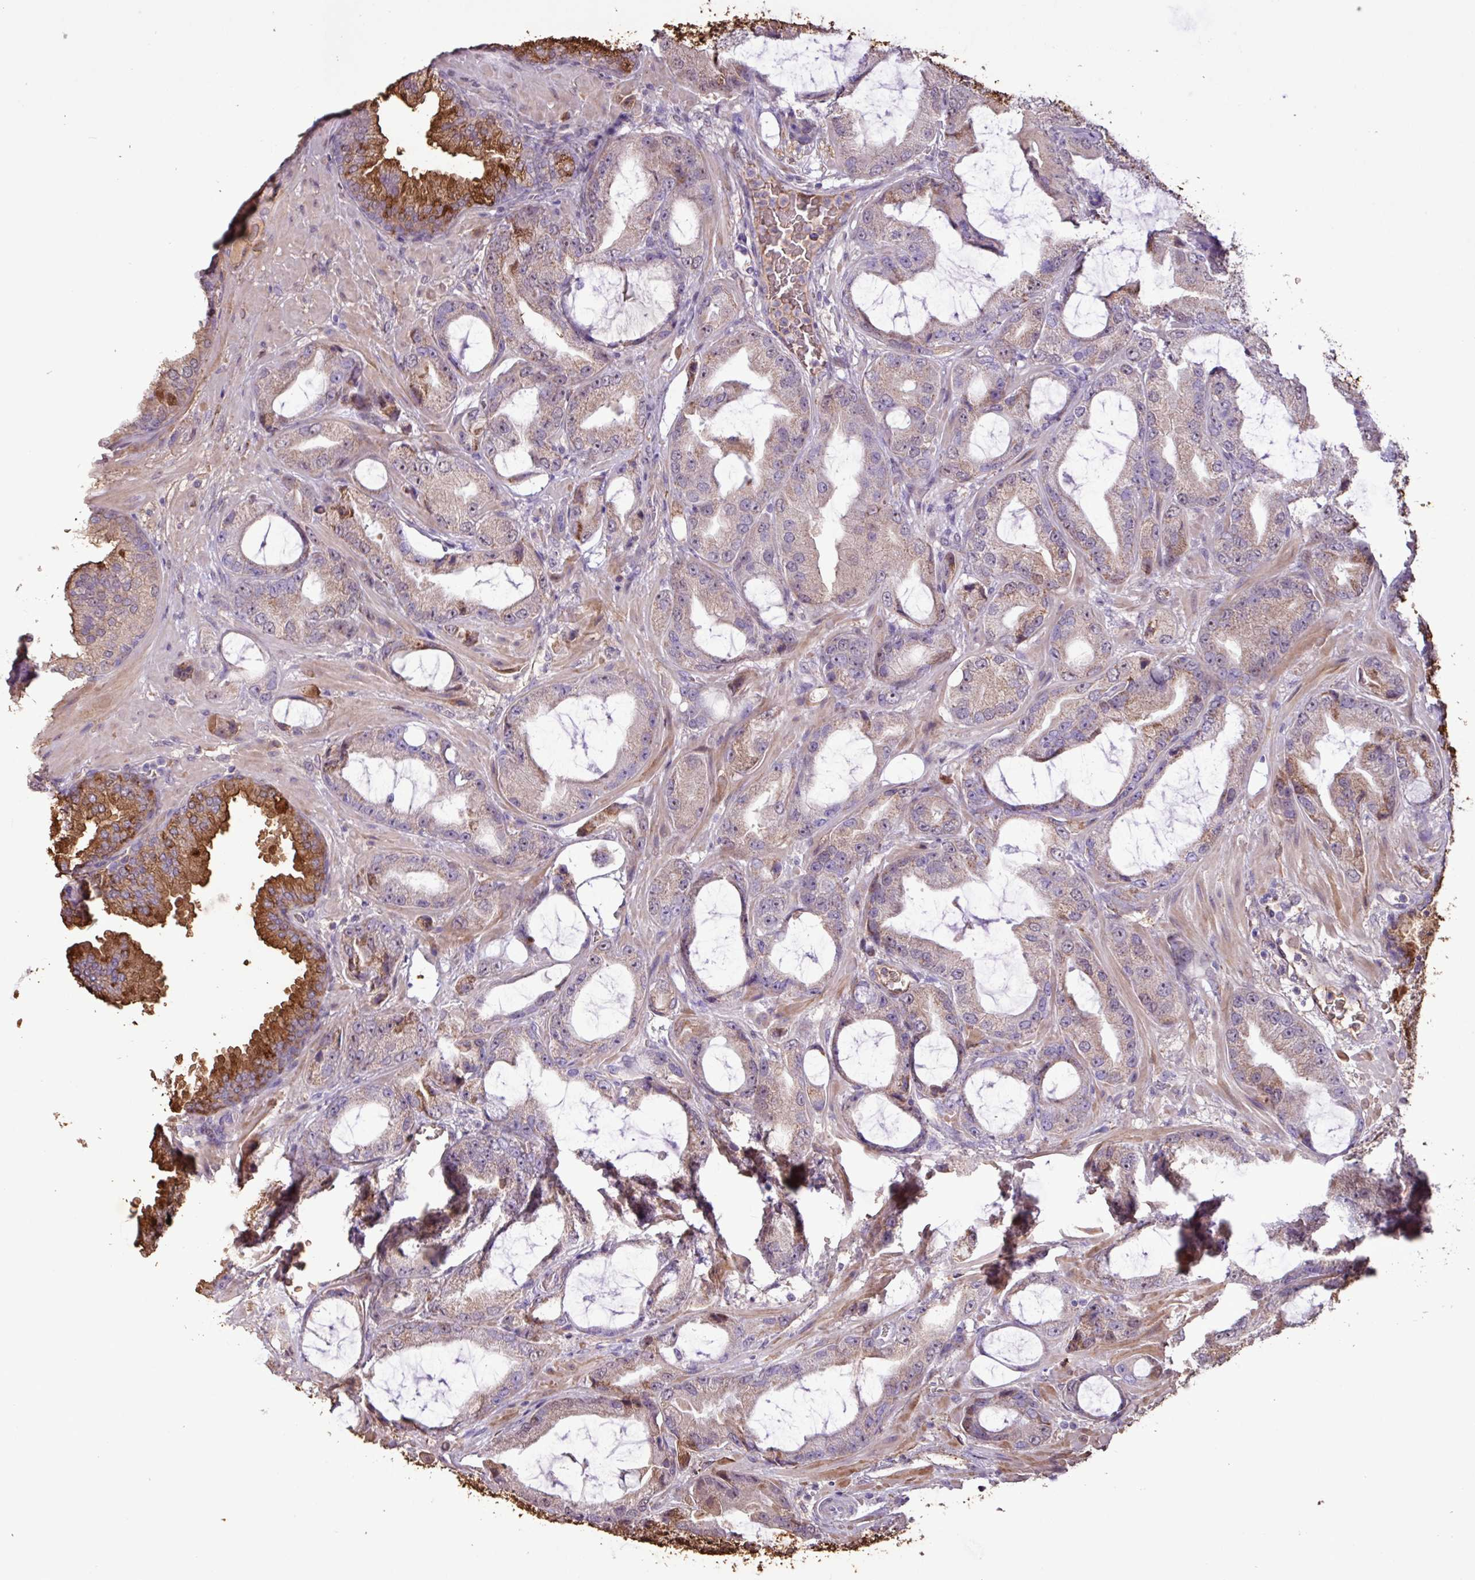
{"staining": {"intensity": "weak", "quantity": "25%-75%", "location": "cytoplasmic/membranous"}, "tissue": "prostate cancer", "cell_type": "Tumor cells", "image_type": "cancer", "snomed": [{"axis": "morphology", "description": "Adenocarcinoma, High grade"}, {"axis": "topography", "description": "Prostate"}], "caption": "Immunohistochemistry (IHC) image of neoplastic tissue: prostate cancer stained using IHC displays low levels of weak protein expression localized specifically in the cytoplasmic/membranous of tumor cells, appearing as a cytoplasmic/membranous brown color.", "gene": "L3MBTL3", "patient": {"sex": "male", "age": 68}}